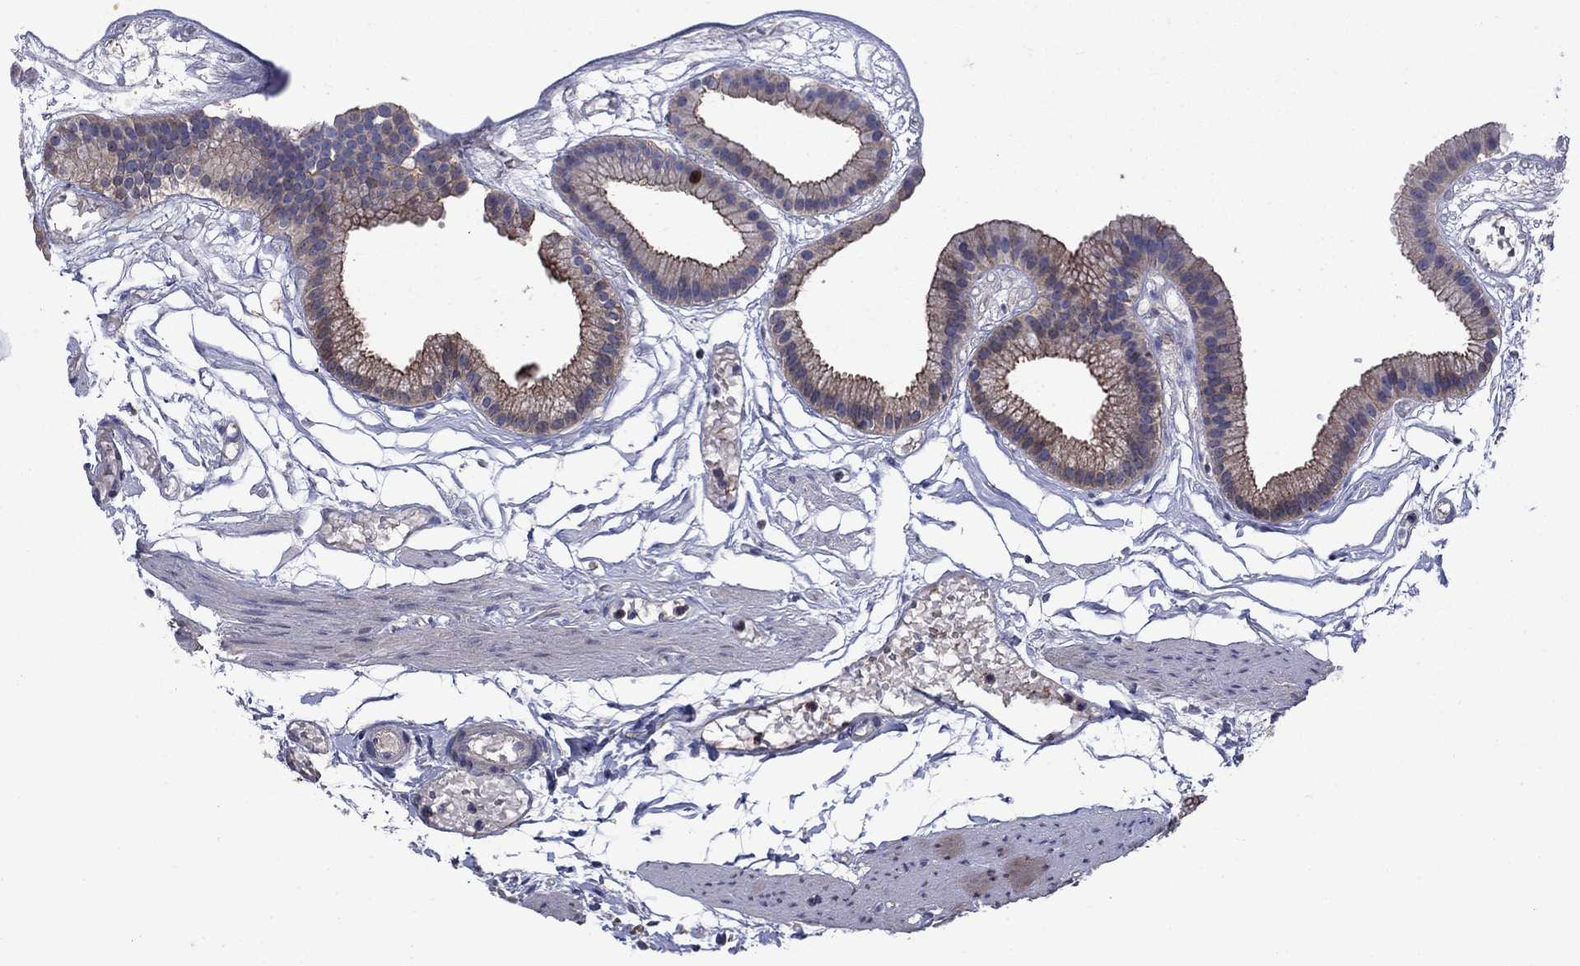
{"staining": {"intensity": "moderate", "quantity": "25%-75%", "location": "cytoplasmic/membranous,nuclear"}, "tissue": "gallbladder", "cell_type": "Glandular cells", "image_type": "normal", "snomed": [{"axis": "morphology", "description": "Normal tissue, NOS"}, {"axis": "topography", "description": "Gallbladder"}], "caption": "Moderate cytoplasmic/membranous,nuclear staining for a protein is identified in about 25%-75% of glandular cells of unremarkable gallbladder using IHC.", "gene": "KIF22", "patient": {"sex": "female", "age": 45}}